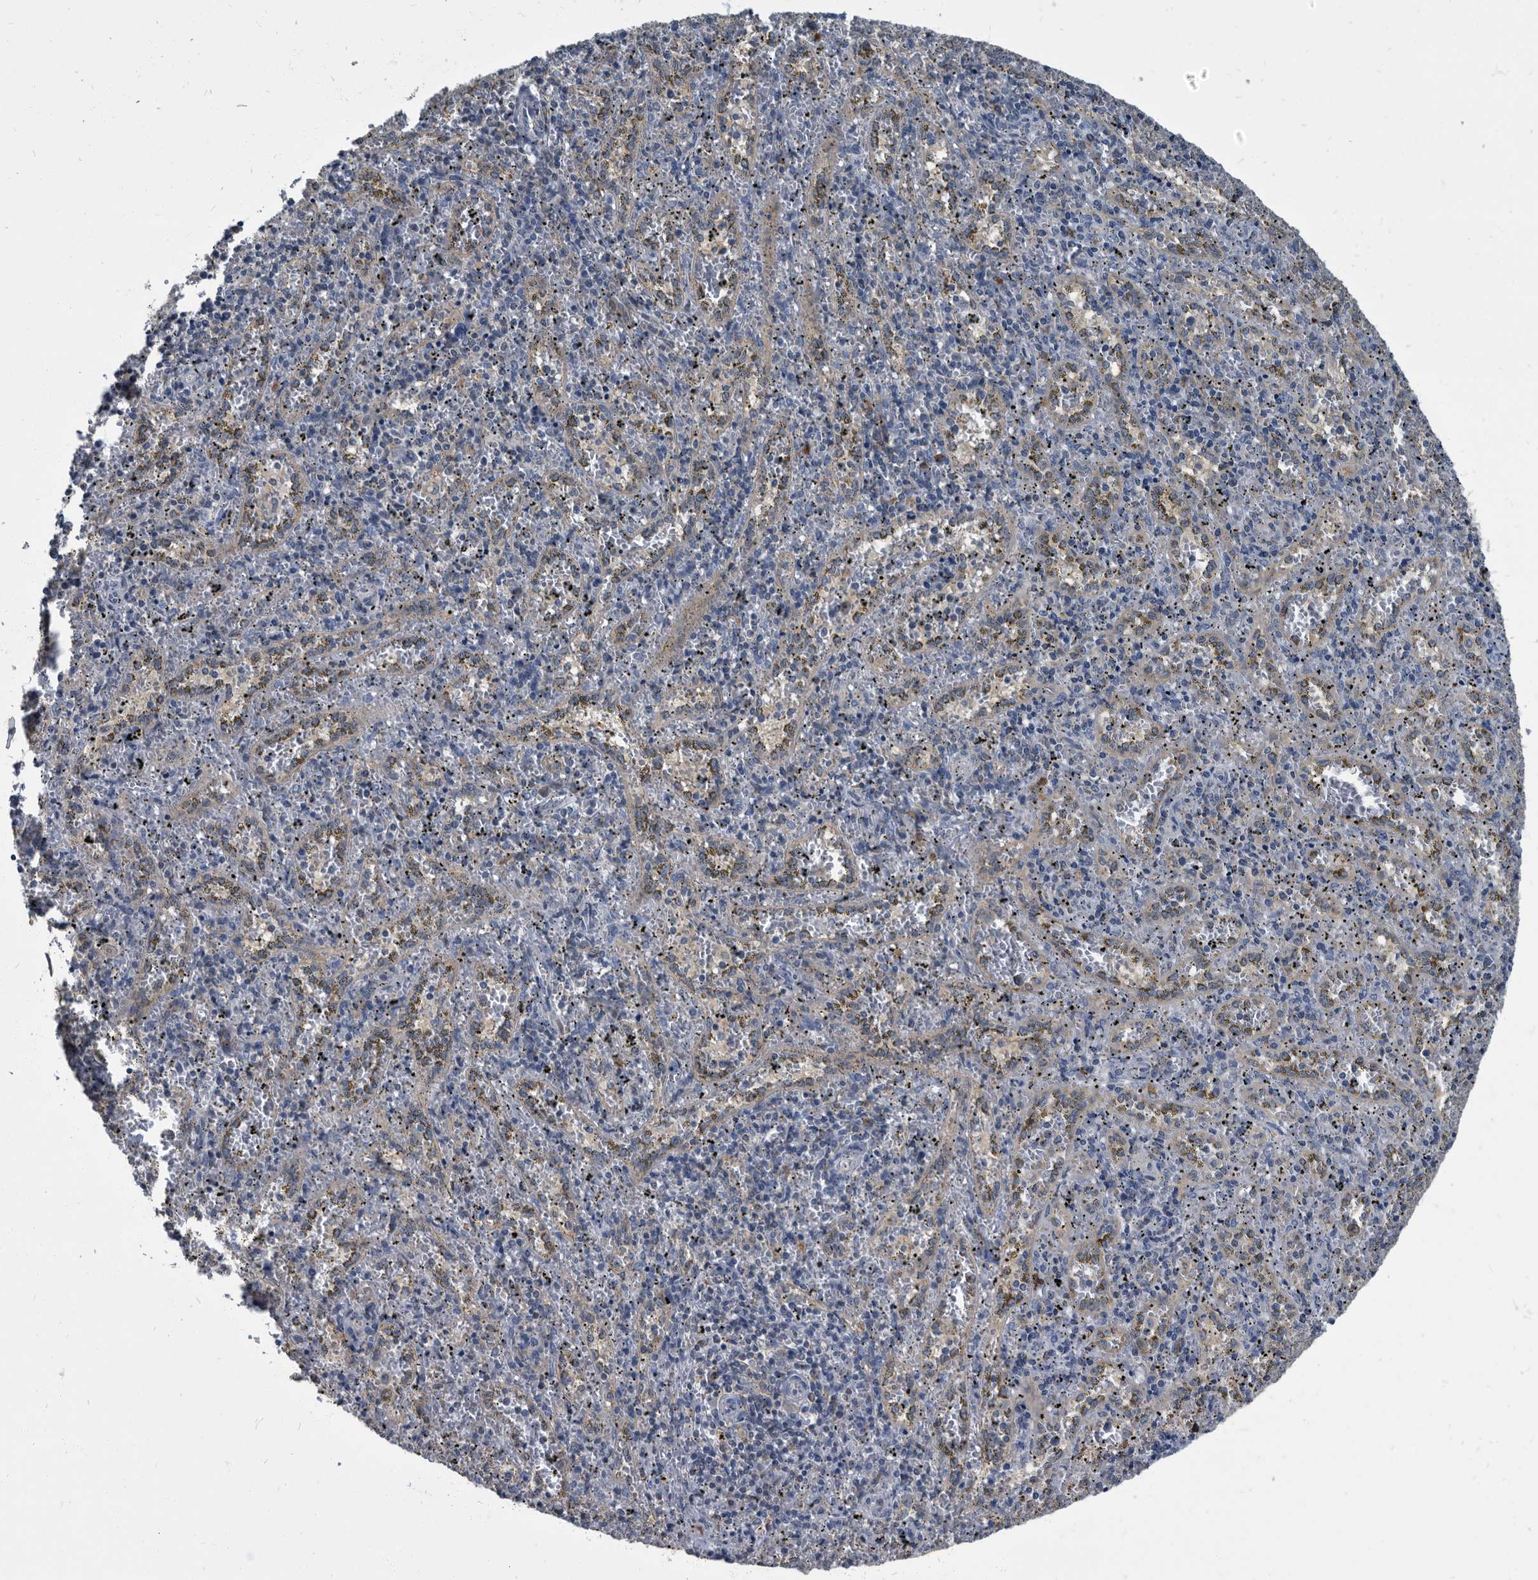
{"staining": {"intensity": "negative", "quantity": "none", "location": "none"}, "tissue": "spleen", "cell_type": "Cells in red pulp", "image_type": "normal", "snomed": [{"axis": "morphology", "description": "Normal tissue, NOS"}, {"axis": "topography", "description": "Spleen"}], "caption": "This photomicrograph is of normal spleen stained with immunohistochemistry to label a protein in brown with the nuclei are counter-stained blue. There is no expression in cells in red pulp. The staining is performed using DAB (3,3'-diaminobenzidine) brown chromogen with nuclei counter-stained in using hematoxylin.", "gene": "CDV3", "patient": {"sex": "male", "age": 11}}